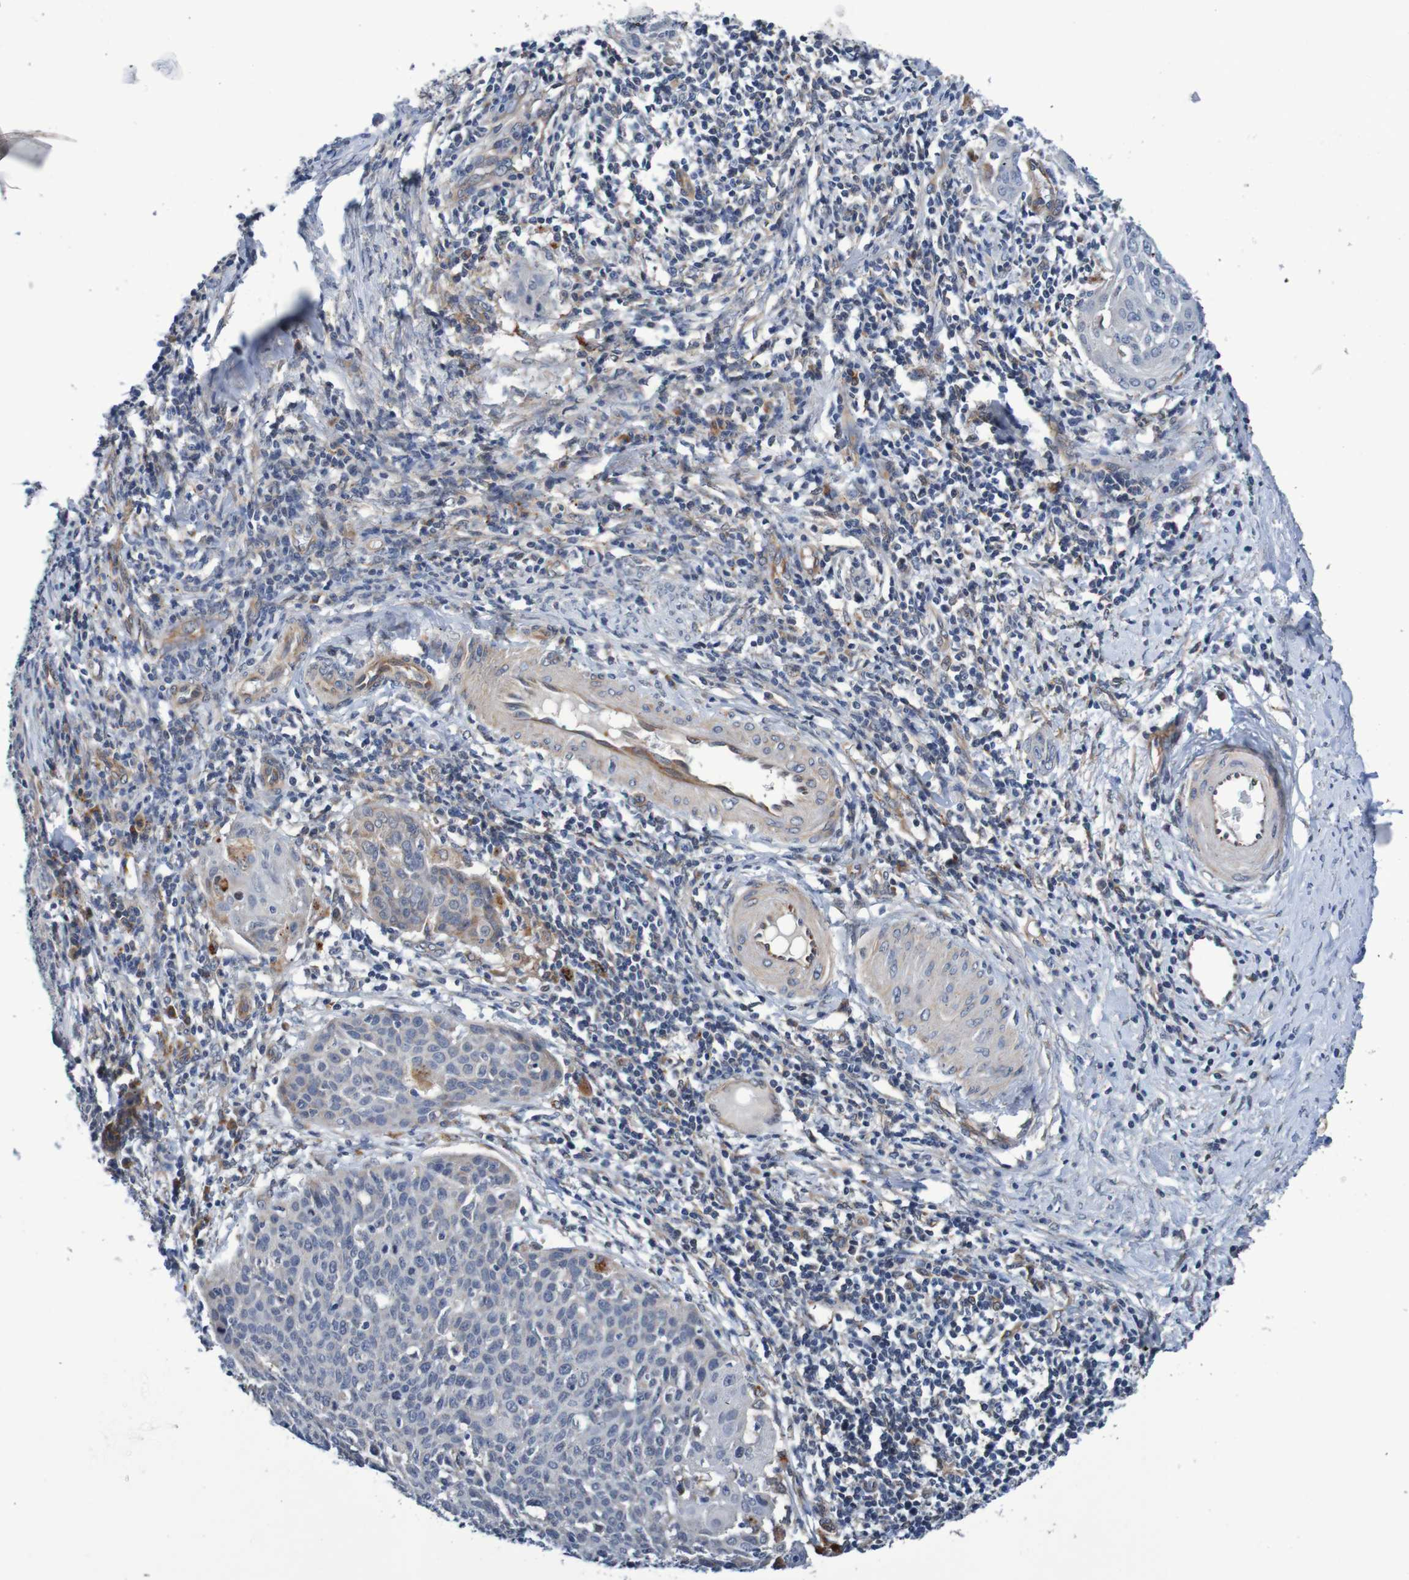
{"staining": {"intensity": "negative", "quantity": "none", "location": "none"}, "tissue": "cervical cancer", "cell_type": "Tumor cells", "image_type": "cancer", "snomed": [{"axis": "morphology", "description": "Squamous cell carcinoma, NOS"}, {"axis": "topography", "description": "Cervix"}], "caption": "Immunohistochemical staining of human cervical cancer exhibits no significant positivity in tumor cells.", "gene": "CPED1", "patient": {"sex": "female", "age": 38}}